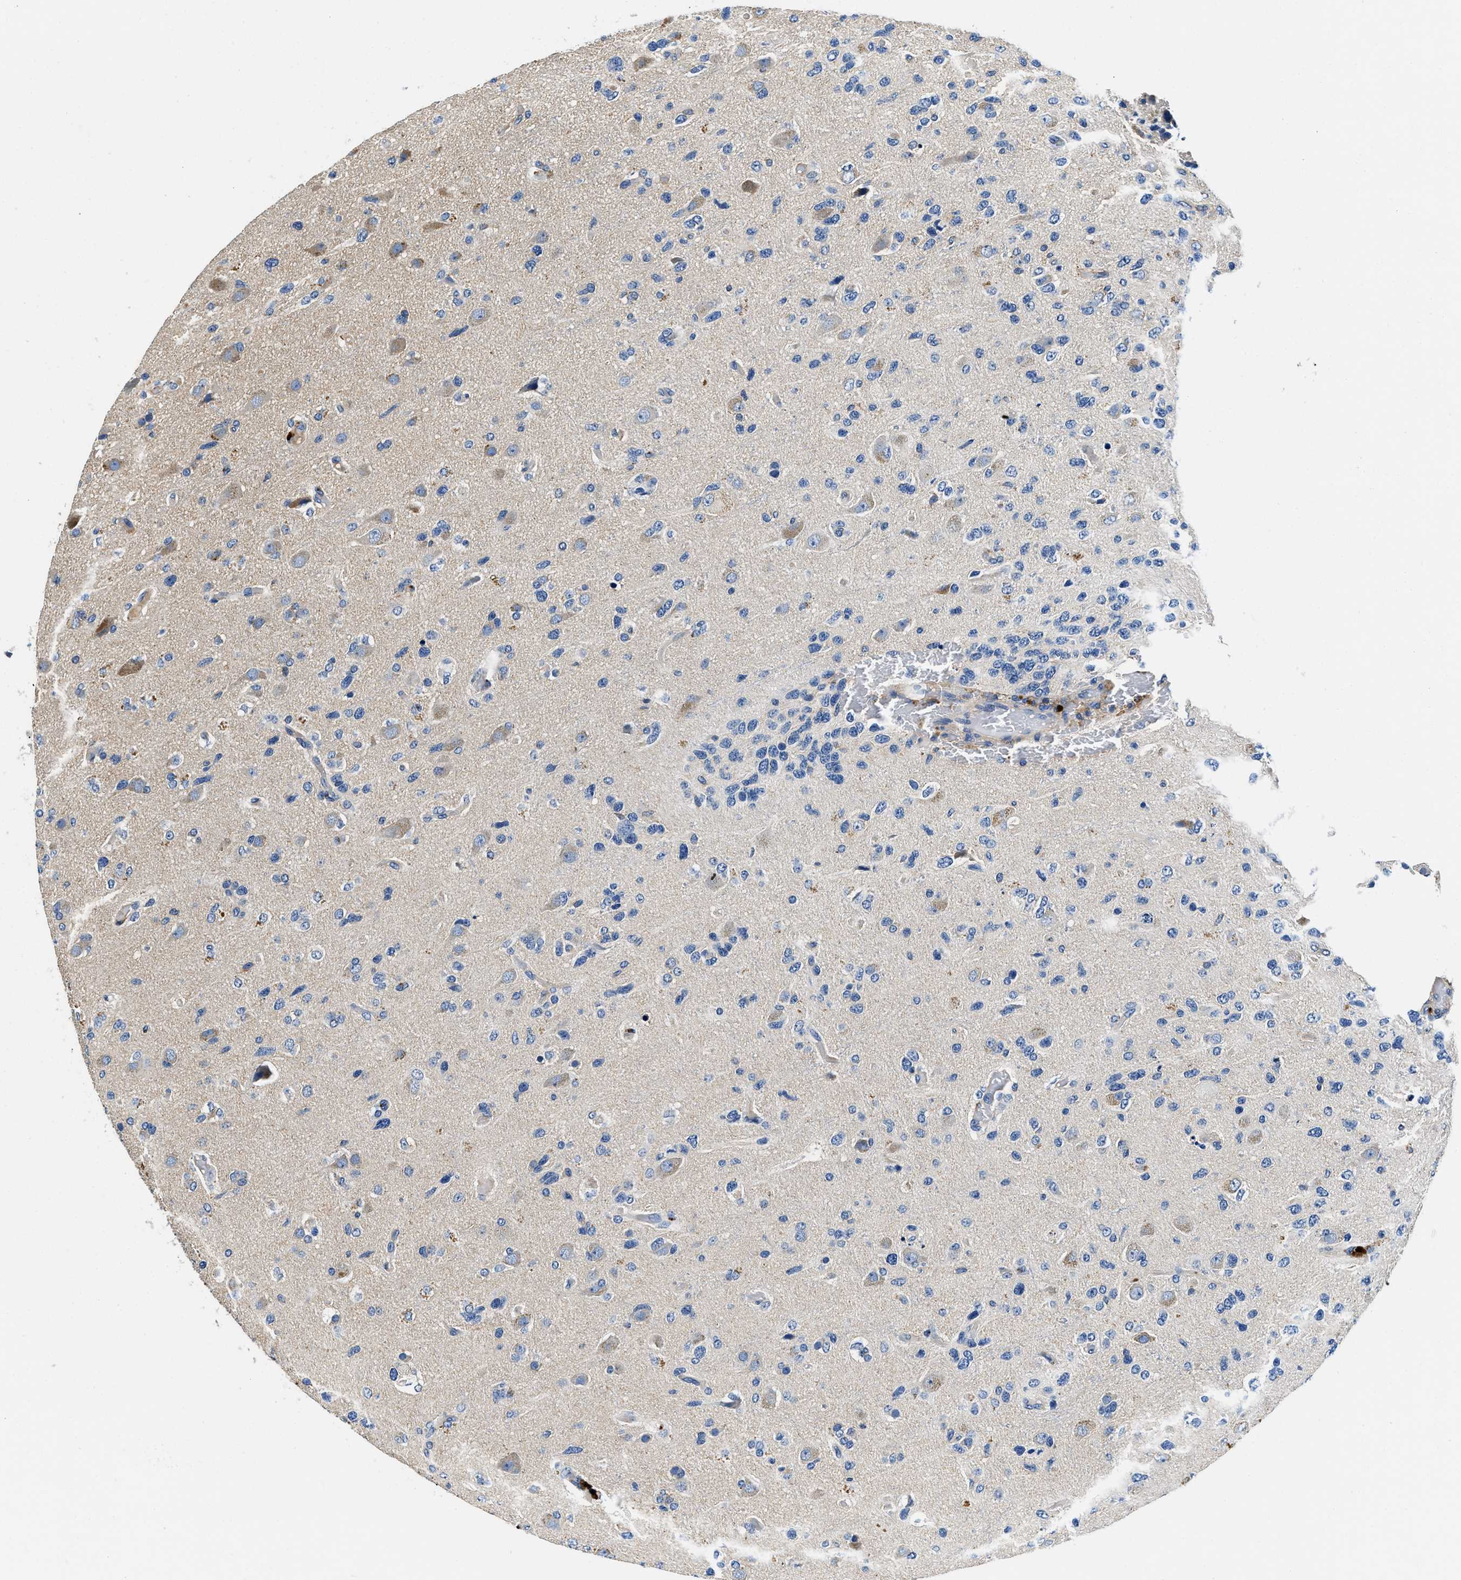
{"staining": {"intensity": "weak", "quantity": "<25%", "location": "cytoplasmic/membranous"}, "tissue": "glioma", "cell_type": "Tumor cells", "image_type": "cancer", "snomed": [{"axis": "morphology", "description": "Glioma, malignant, High grade"}, {"axis": "topography", "description": "Brain"}], "caption": "Protein analysis of malignant high-grade glioma exhibits no significant positivity in tumor cells.", "gene": "ZFAND3", "patient": {"sex": "female", "age": 58}}